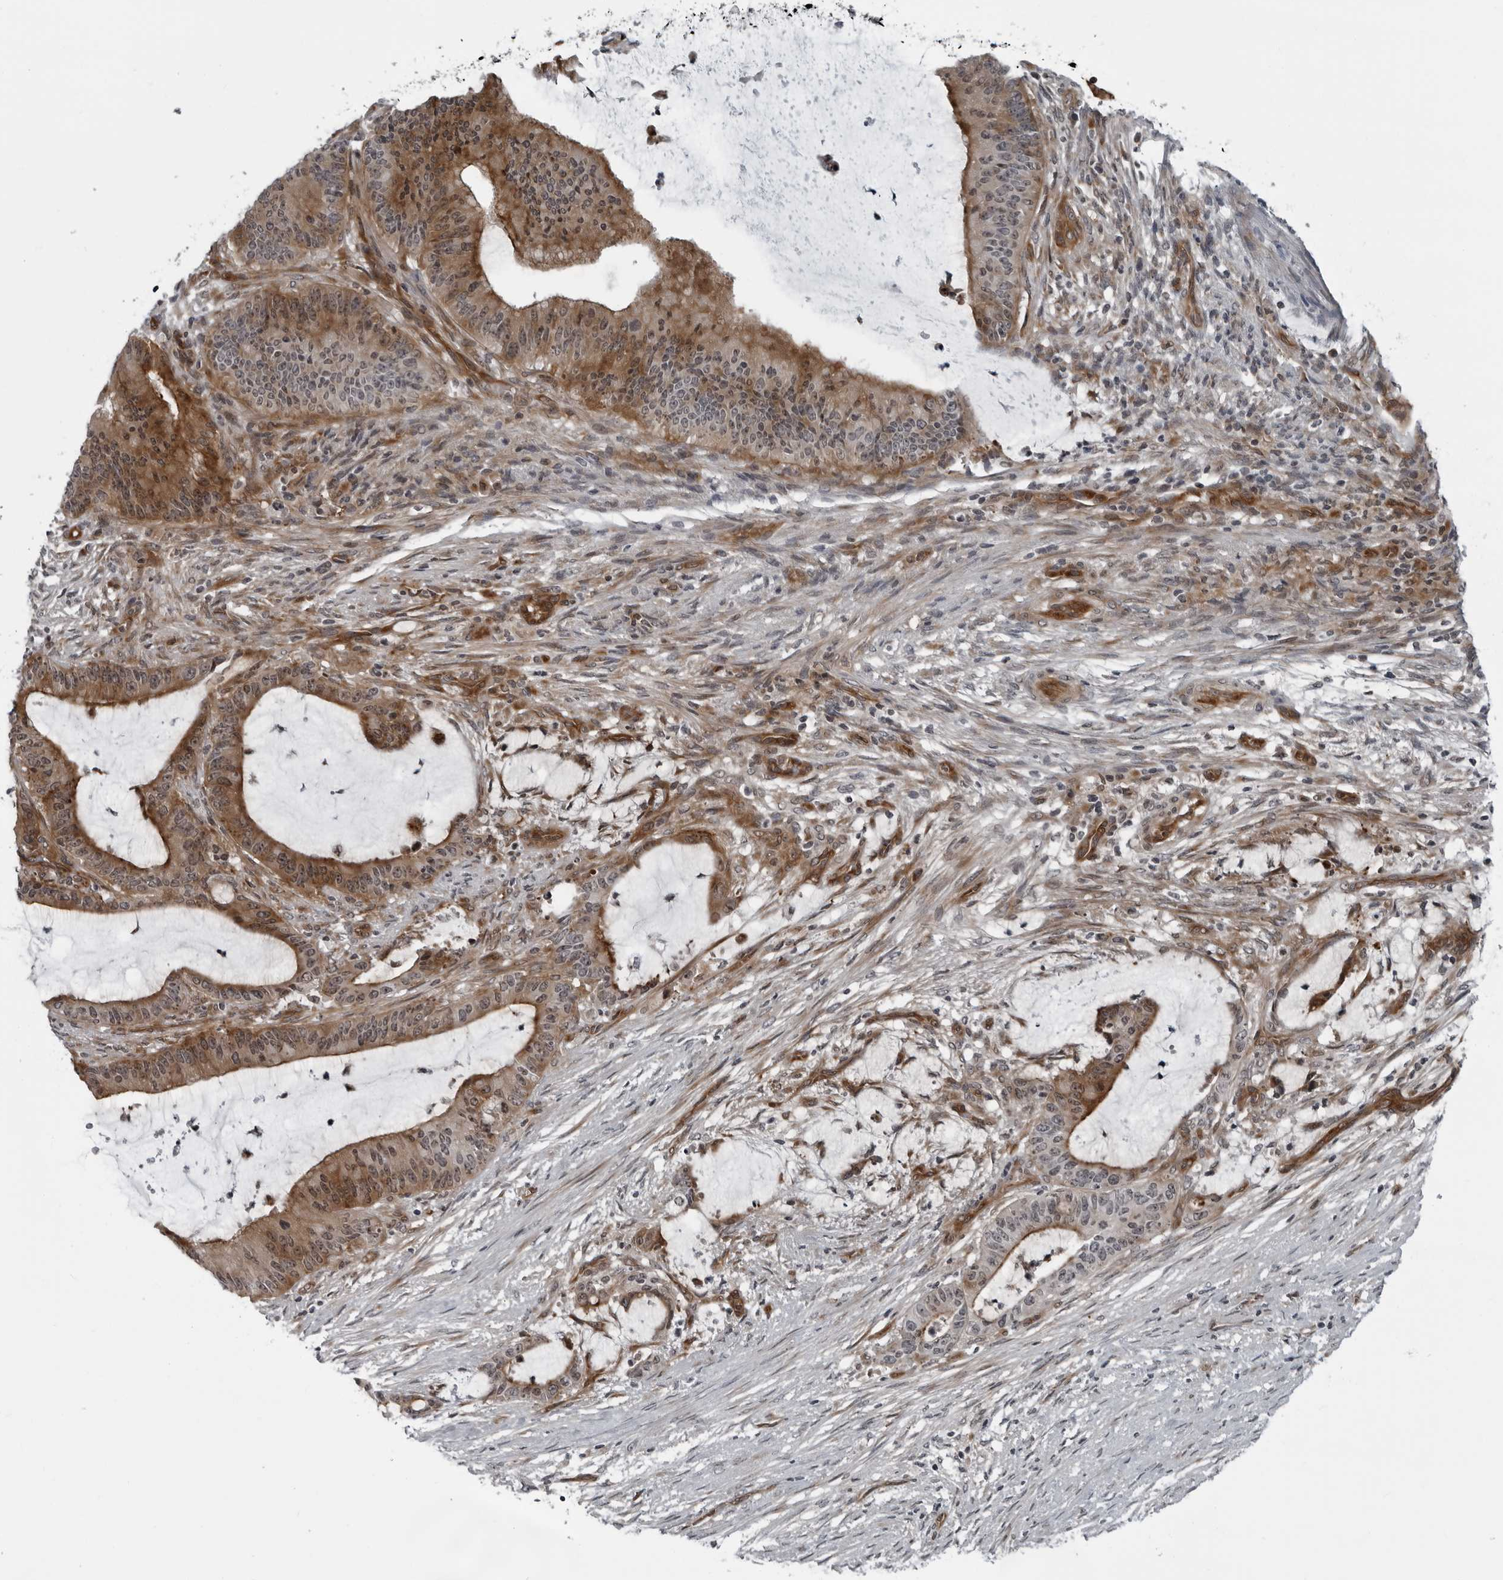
{"staining": {"intensity": "moderate", "quantity": ">75%", "location": "cytoplasmic/membranous,nuclear"}, "tissue": "liver cancer", "cell_type": "Tumor cells", "image_type": "cancer", "snomed": [{"axis": "morphology", "description": "Cholangiocarcinoma"}, {"axis": "topography", "description": "Liver"}], "caption": "Immunohistochemical staining of human liver cancer shows medium levels of moderate cytoplasmic/membranous and nuclear expression in approximately >75% of tumor cells.", "gene": "FAM102B", "patient": {"sex": "female", "age": 73}}